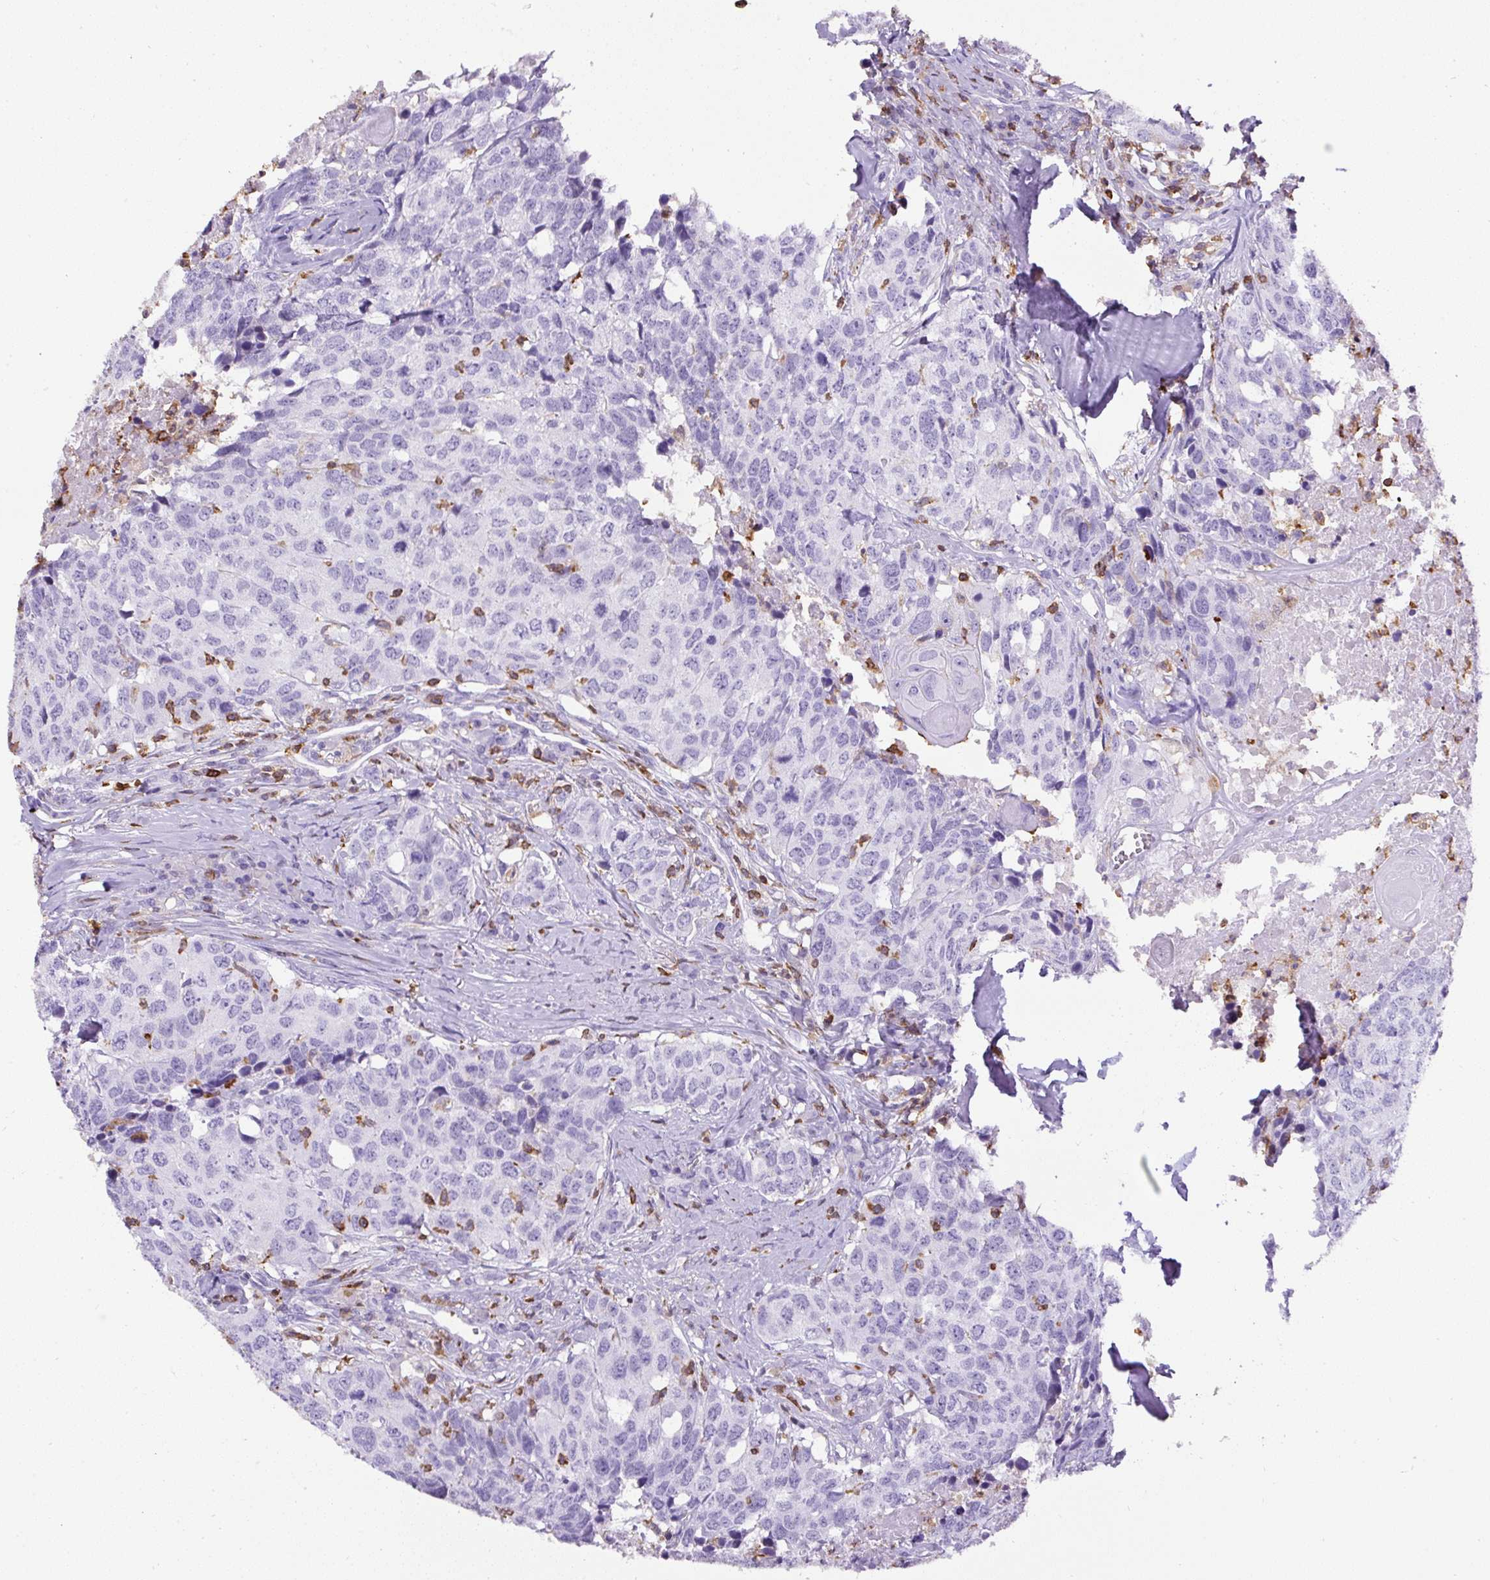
{"staining": {"intensity": "negative", "quantity": "none", "location": "none"}, "tissue": "head and neck cancer", "cell_type": "Tumor cells", "image_type": "cancer", "snomed": [{"axis": "morphology", "description": "Normal tissue, NOS"}, {"axis": "morphology", "description": "Squamous cell carcinoma, NOS"}, {"axis": "topography", "description": "Skeletal muscle"}, {"axis": "topography", "description": "Vascular tissue"}, {"axis": "topography", "description": "Peripheral nerve tissue"}, {"axis": "topography", "description": "Head-Neck"}], "caption": "Immunohistochemistry photomicrograph of neoplastic tissue: human head and neck cancer stained with DAB demonstrates no significant protein expression in tumor cells.", "gene": "FAM228B", "patient": {"sex": "male", "age": 66}}